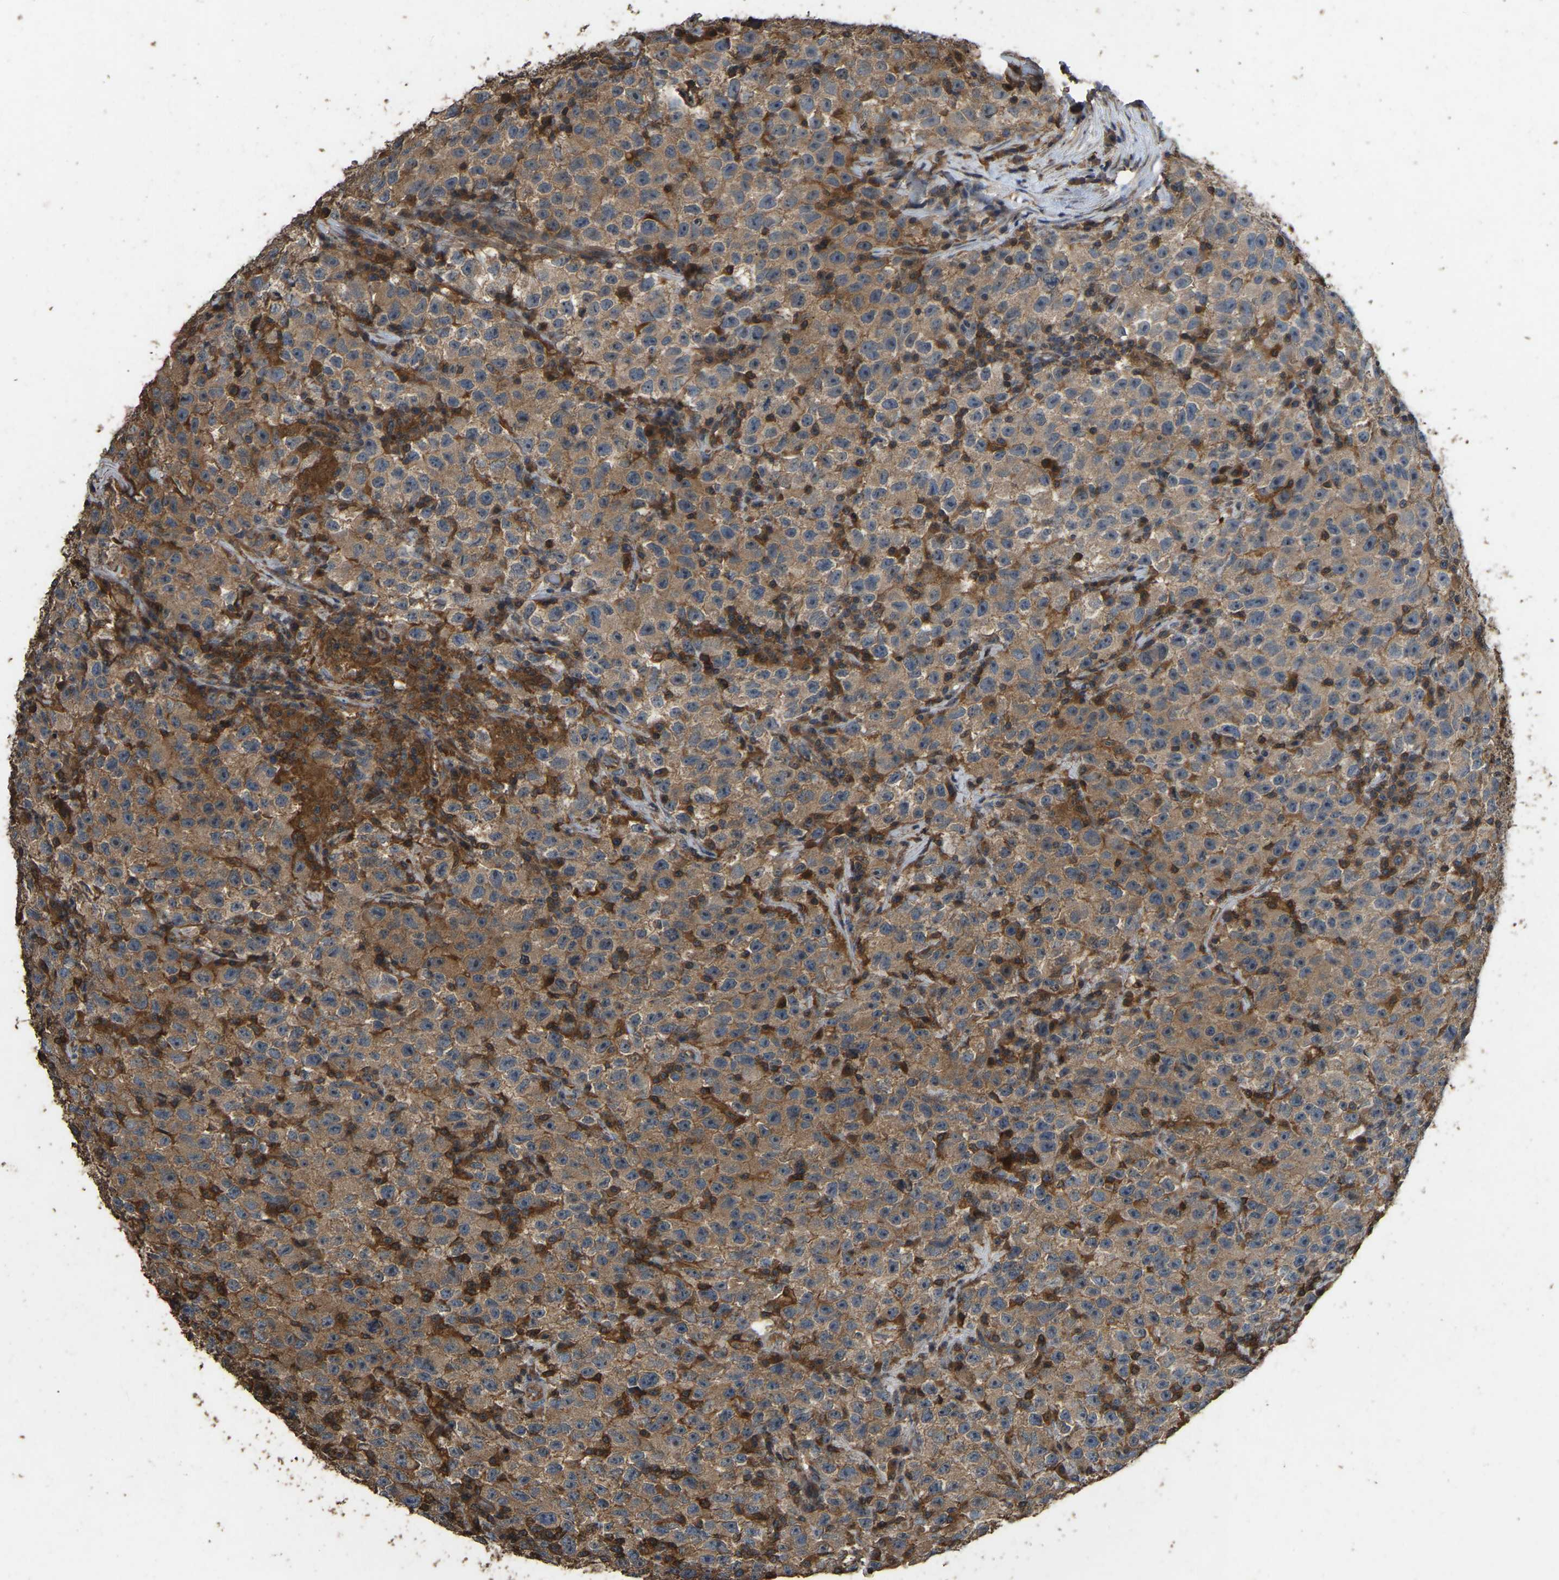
{"staining": {"intensity": "moderate", "quantity": ">75%", "location": "cytoplasmic/membranous"}, "tissue": "testis cancer", "cell_type": "Tumor cells", "image_type": "cancer", "snomed": [{"axis": "morphology", "description": "Seminoma, NOS"}, {"axis": "topography", "description": "Testis"}], "caption": "There is medium levels of moderate cytoplasmic/membranous expression in tumor cells of seminoma (testis), as demonstrated by immunohistochemical staining (brown color).", "gene": "FHIT", "patient": {"sex": "male", "age": 22}}